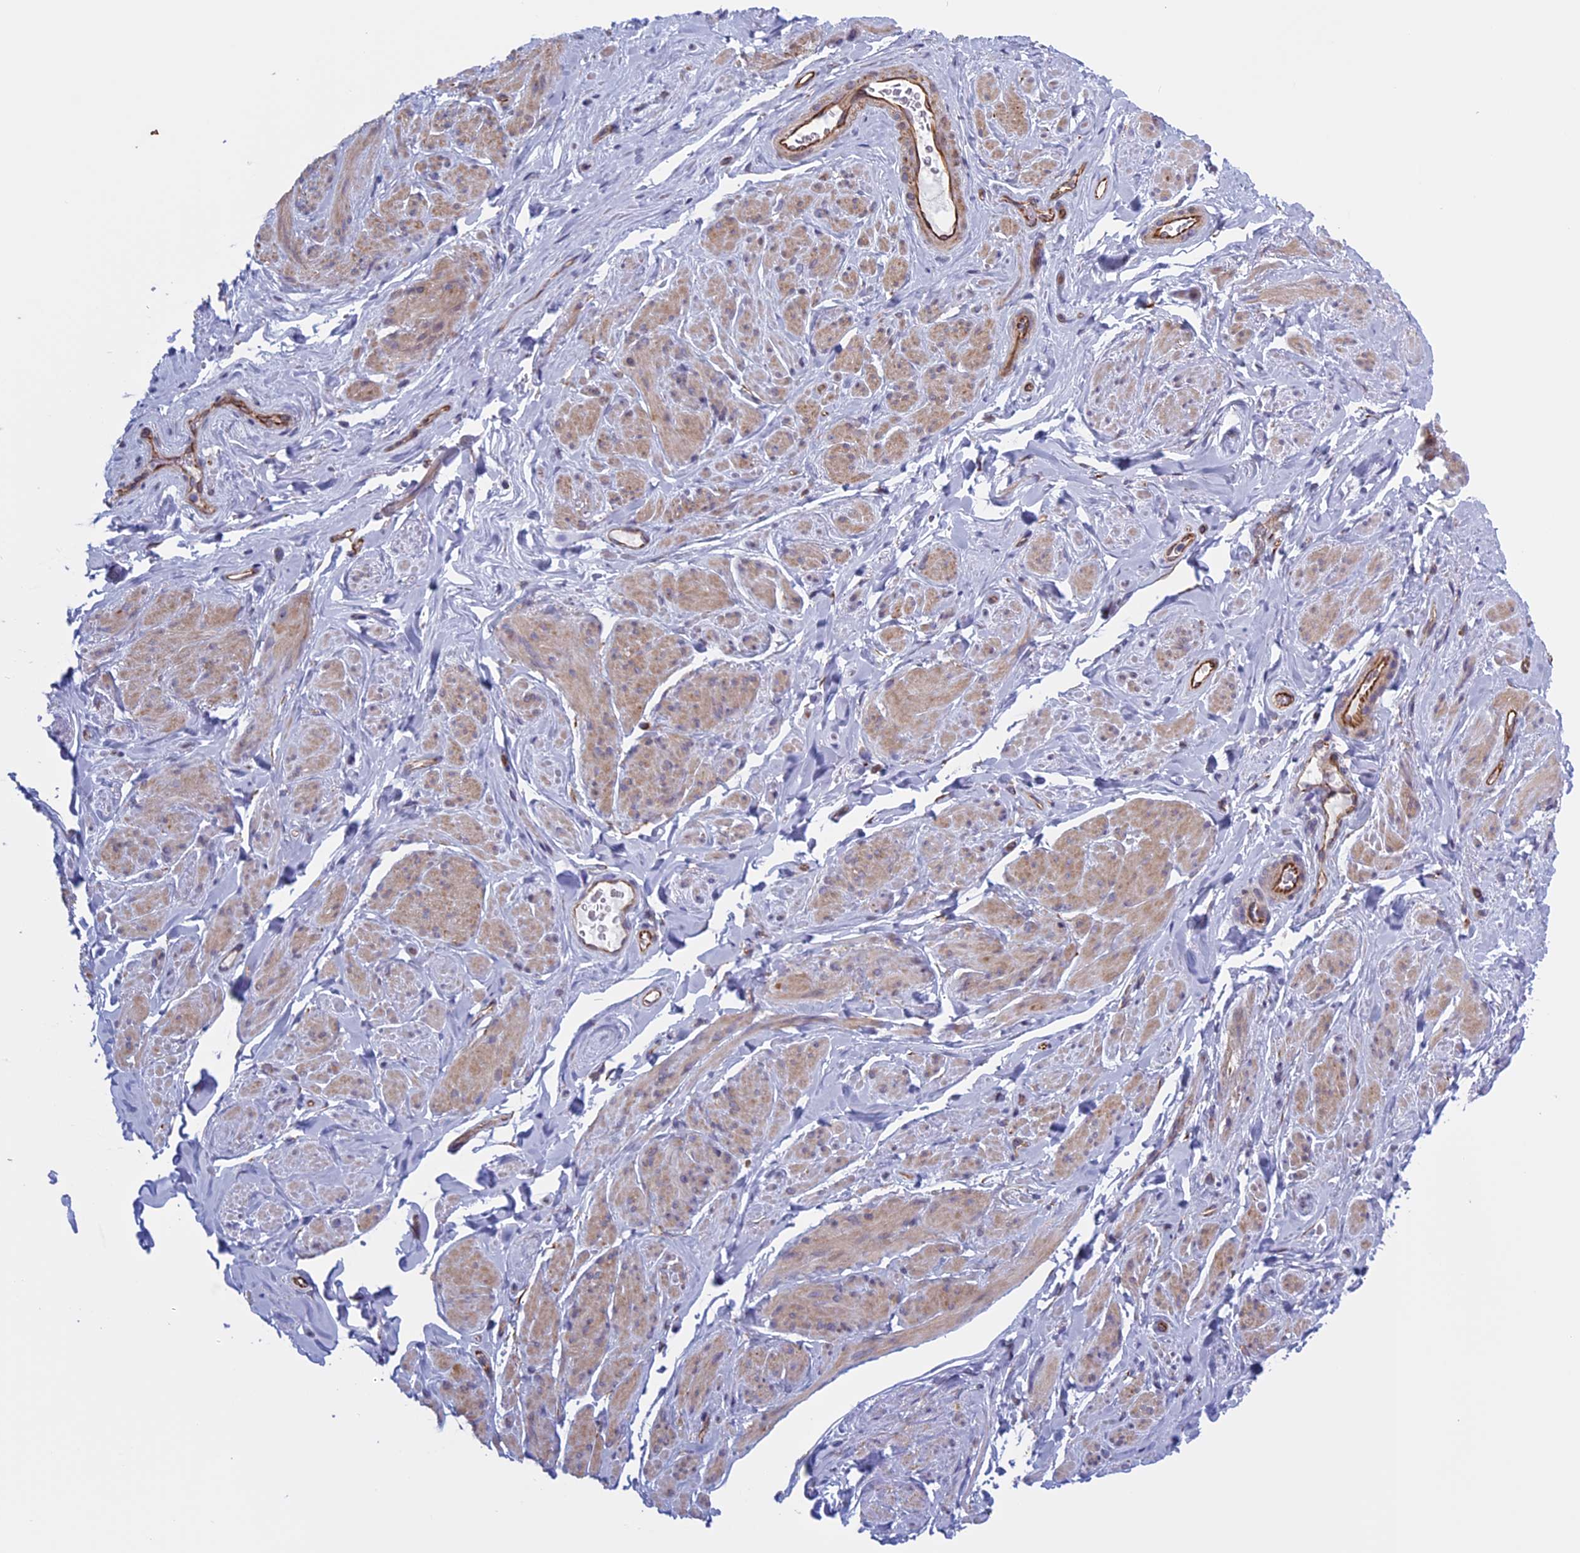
{"staining": {"intensity": "weak", "quantity": "<25%", "location": "cytoplasmic/membranous"}, "tissue": "smooth muscle", "cell_type": "Smooth muscle cells", "image_type": "normal", "snomed": [{"axis": "morphology", "description": "Normal tissue, NOS"}, {"axis": "topography", "description": "Smooth muscle"}, {"axis": "topography", "description": "Peripheral nerve tissue"}], "caption": "Immunohistochemical staining of unremarkable human smooth muscle shows no significant expression in smooth muscle cells.", "gene": "BCL2L10", "patient": {"sex": "male", "age": 69}}